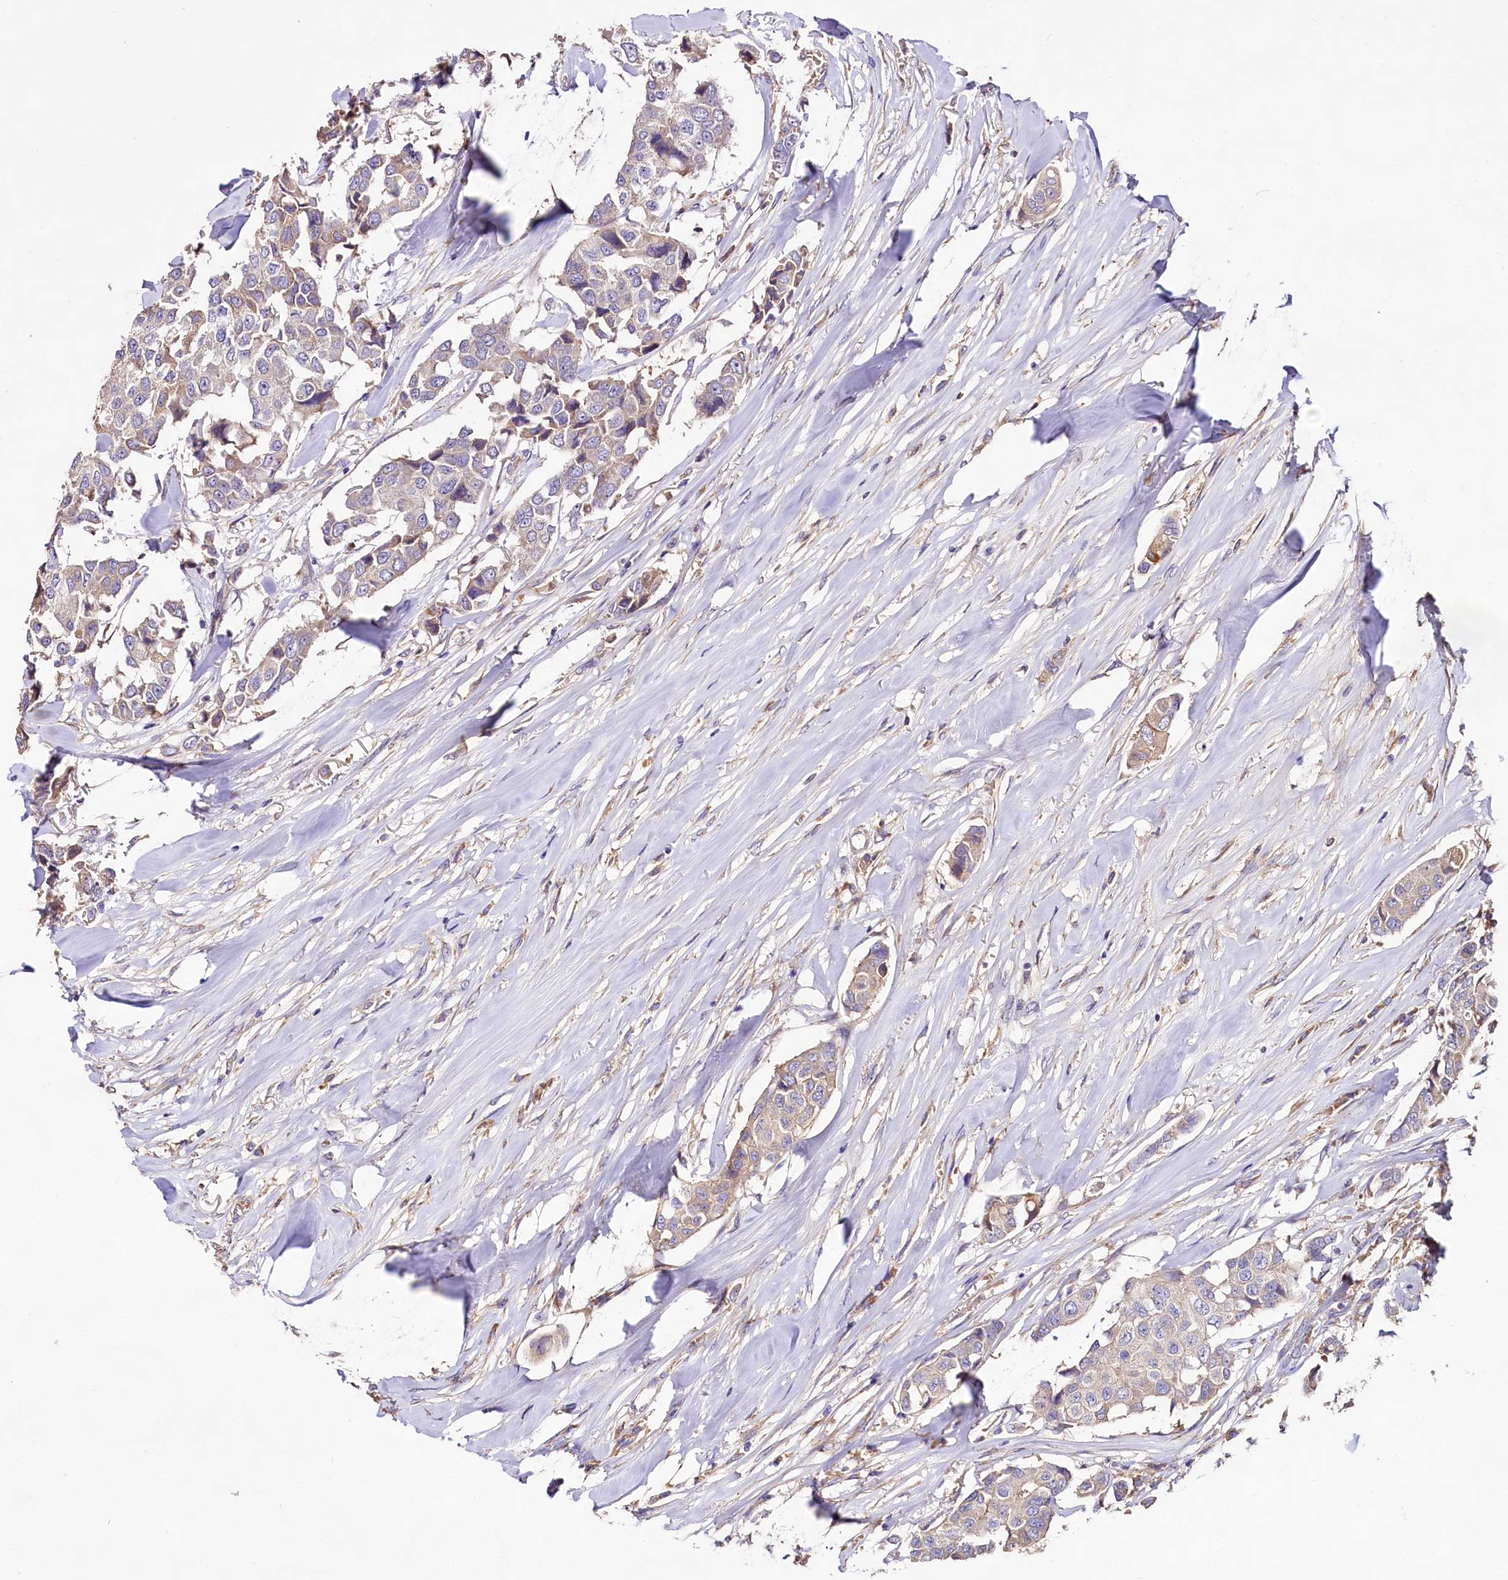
{"staining": {"intensity": "negative", "quantity": "none", "location": "none"}, "tissue": "breast cancer", "cell_type": "Tumor cells", "image_type": "cancer", "snomed": [{"axis": "morphology", "description": "Duct carcinoma"}, {"axis": "topography", "description": "Breast"}], "caption": "Tumor cells show no significant protein positivity in breast infiltrating ductal carcinoma.", "gene": "DMXL2", "patient": {"sex": "female", "age": 80}}